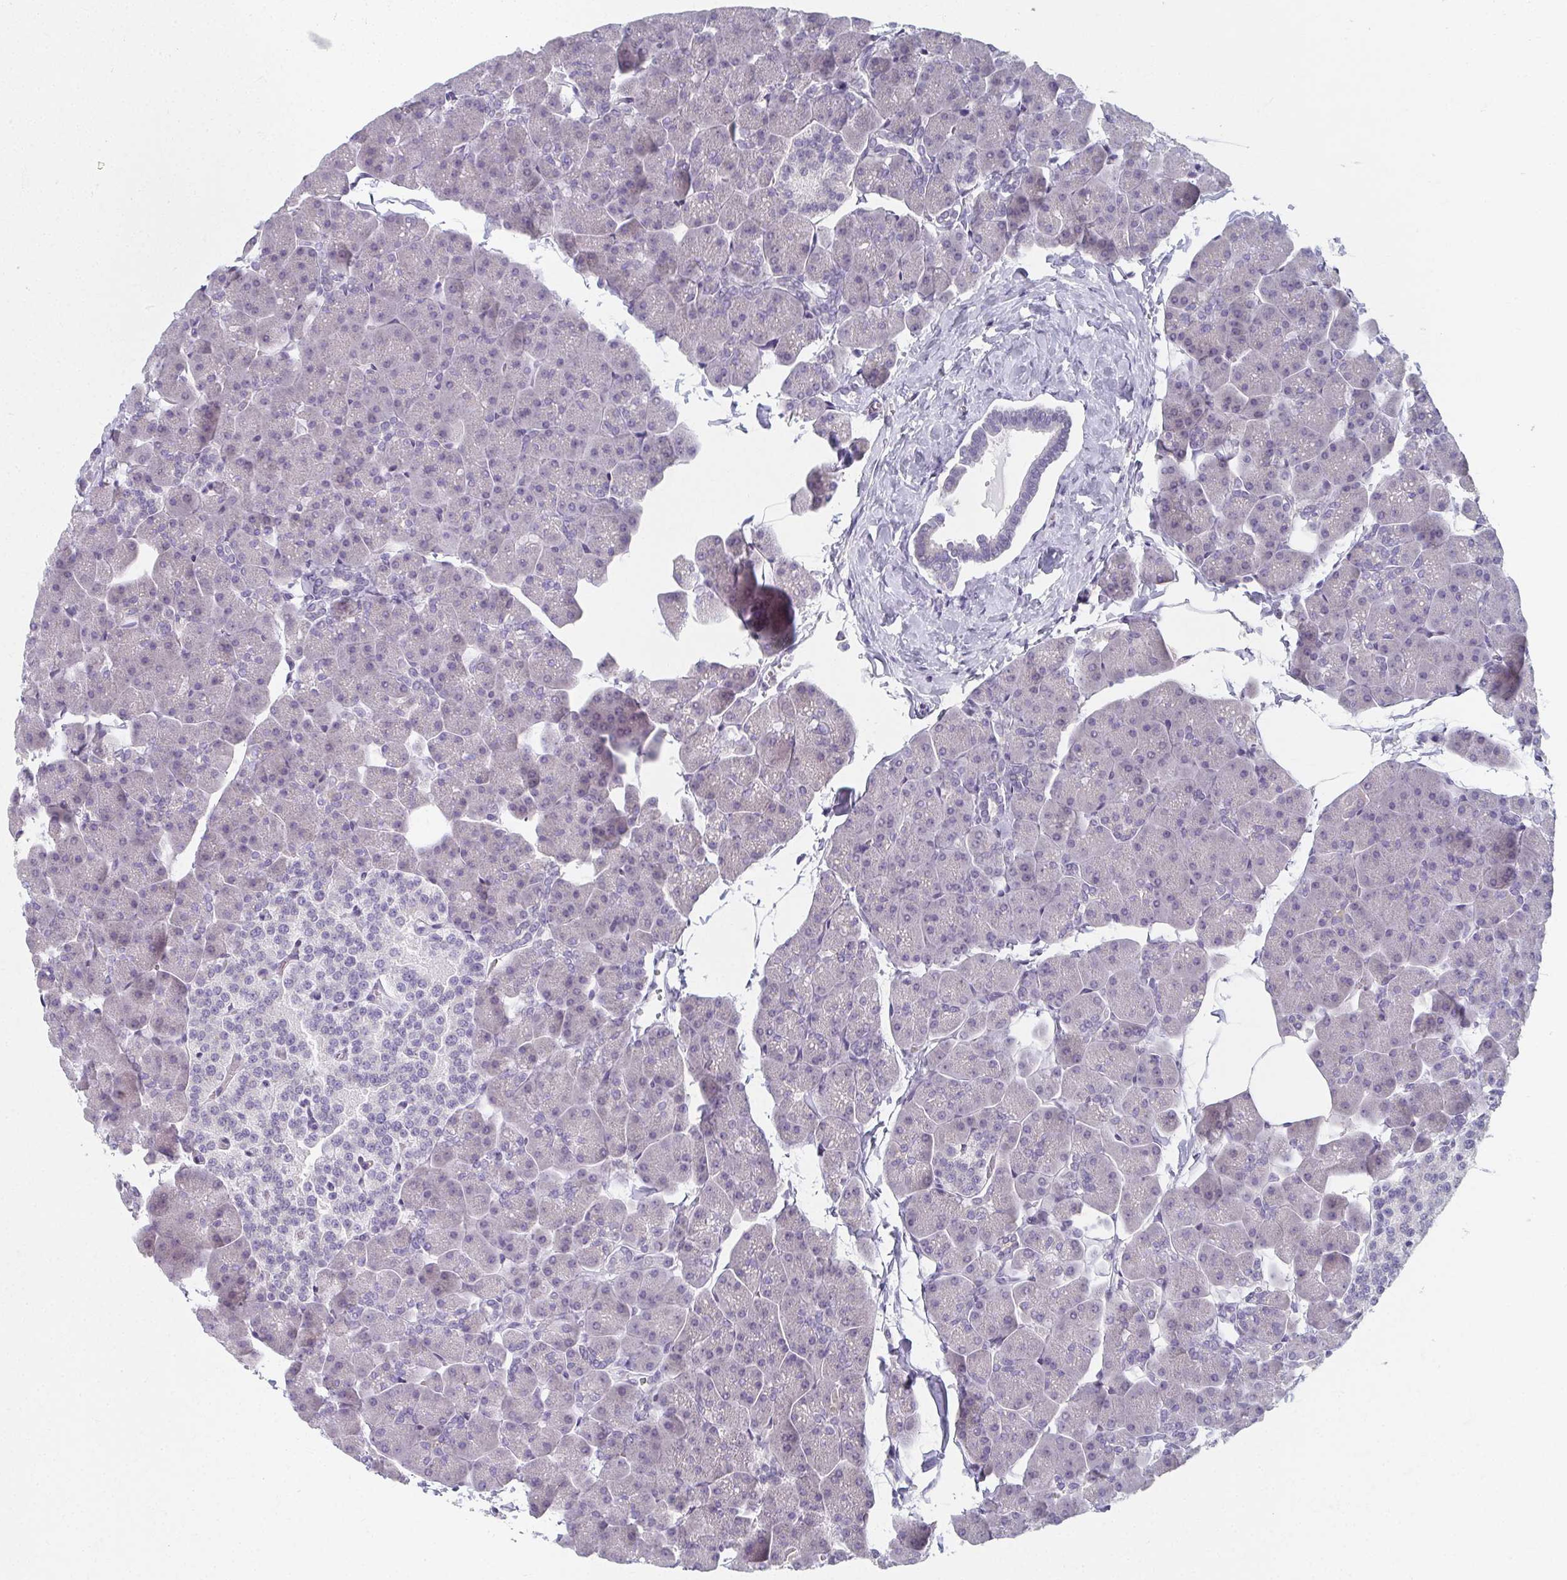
{"staining": {"intensity": "negative", "quantity": "none", "location": "none"}, "tissue": "pancreas", "cell_type": "Exocrine glandular cells", "image_type": "normal", "snomed": [{"axis": "morphology", "description": "Normal tissue, NOS"}, {"axis": "topography", "description": "Pancreas"}], "caption": "Immunohistochemistry (IHC) micrograph of benign pancreas: pancreas stained with DAB demonstrates no significant protein expression in exocrine glandular cells. The staining was performed using DAB (3,3'-diaminobenzidine) to visualize the protein expression in brown, while the nuclei were stained in blue with hematoxylin (Magnification: 20x).", "gene": "CAMKV", "patient": {"sex": "male", "age": 35}}